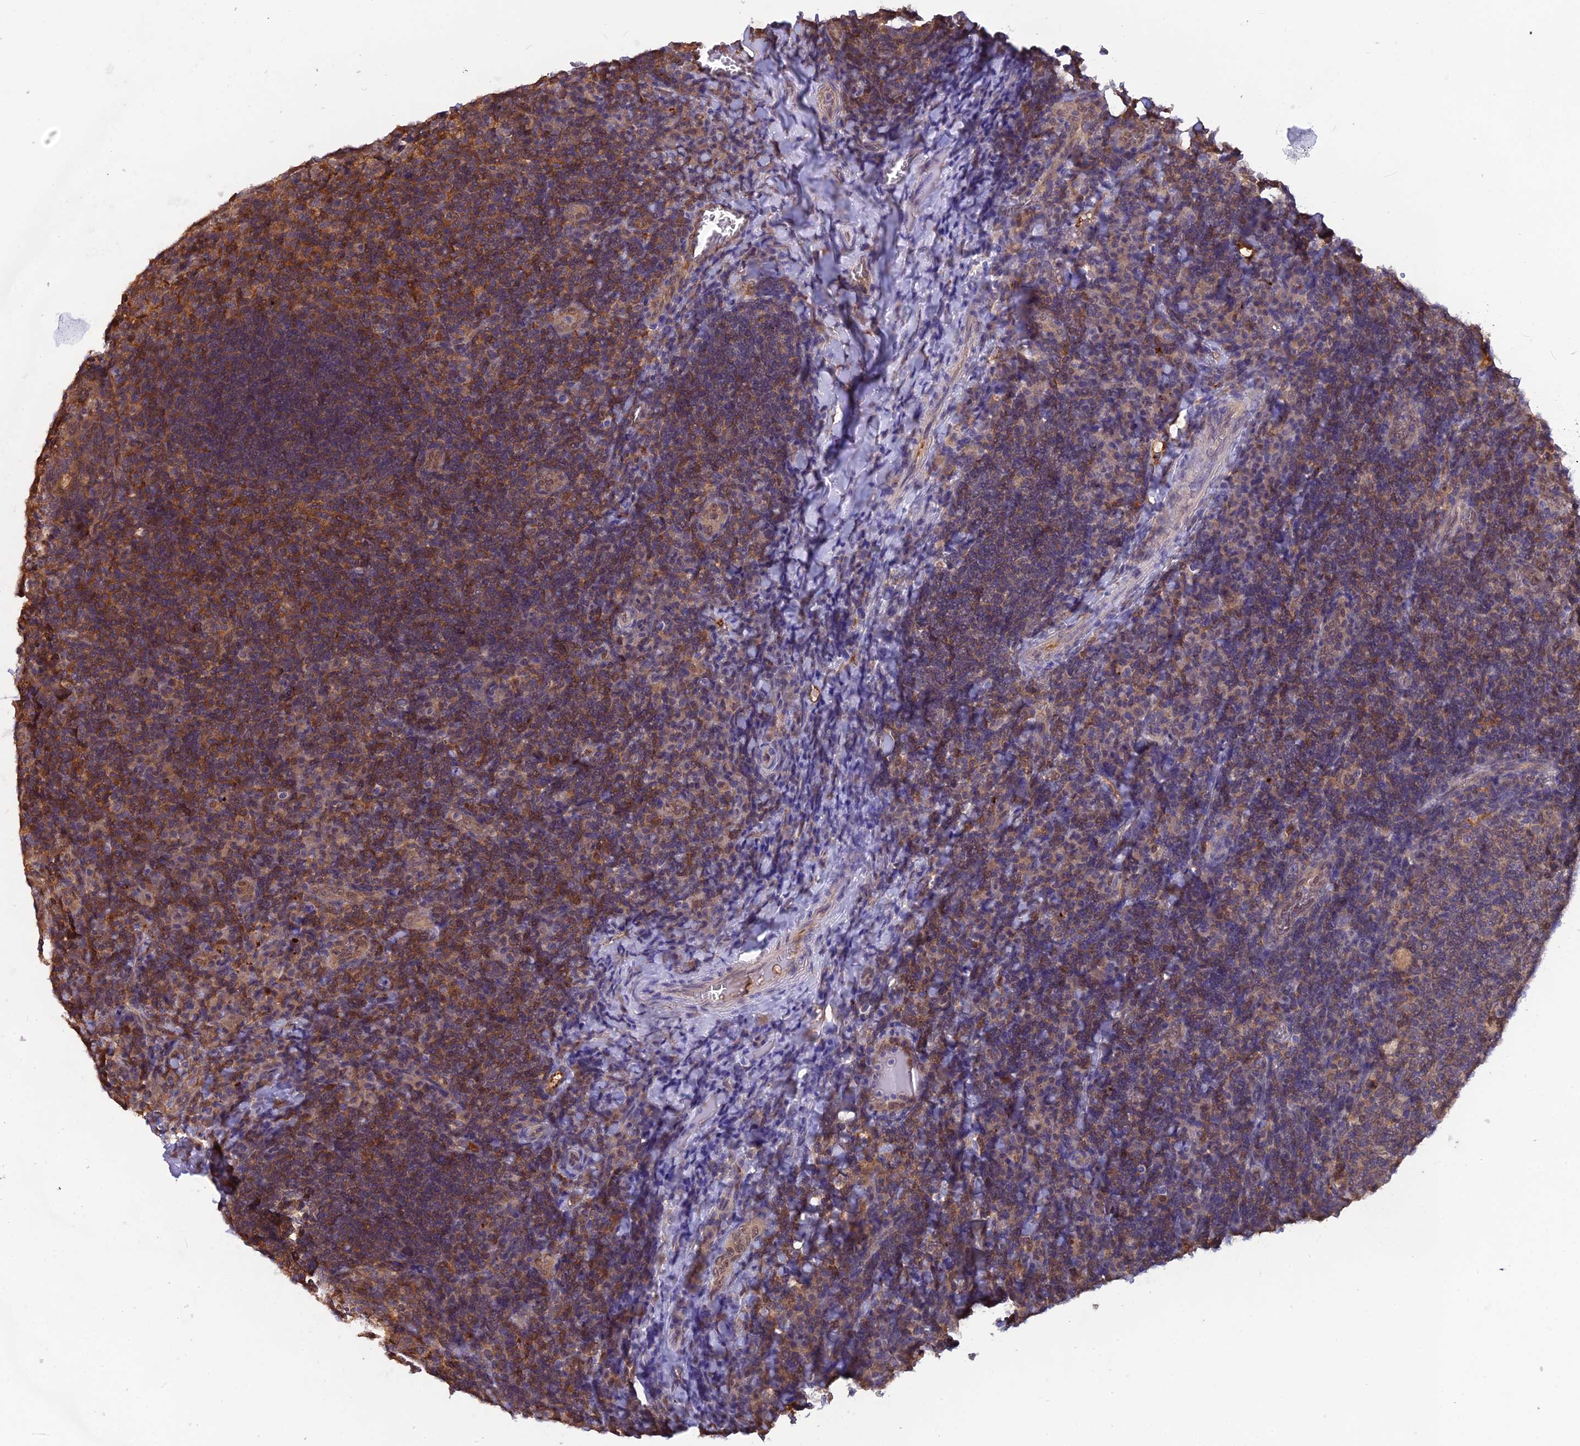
{"staining": {"intensity": "moderate", "quantity": "25%-75%", "location": "cytoplasmic/membranous,nuclear"}, "tissue": "tonsil", "cell_type": "Germinal center cells", "image_type": "normal", "snomed": [{"axis": "morphology", "description": "Normal tissue, NOS"}, {"axis": "topography", "description": "Tonsil"}], "caption": "High-power microscopy captured an immunohistochemistry image of benign tonsil, revealing moderate cytoplasmic/membranous,nuclear staining in approximately 25%-75% of germinal center cells.", "gene": "HINT1", "patient": {"sex": "male", "age": 17}}